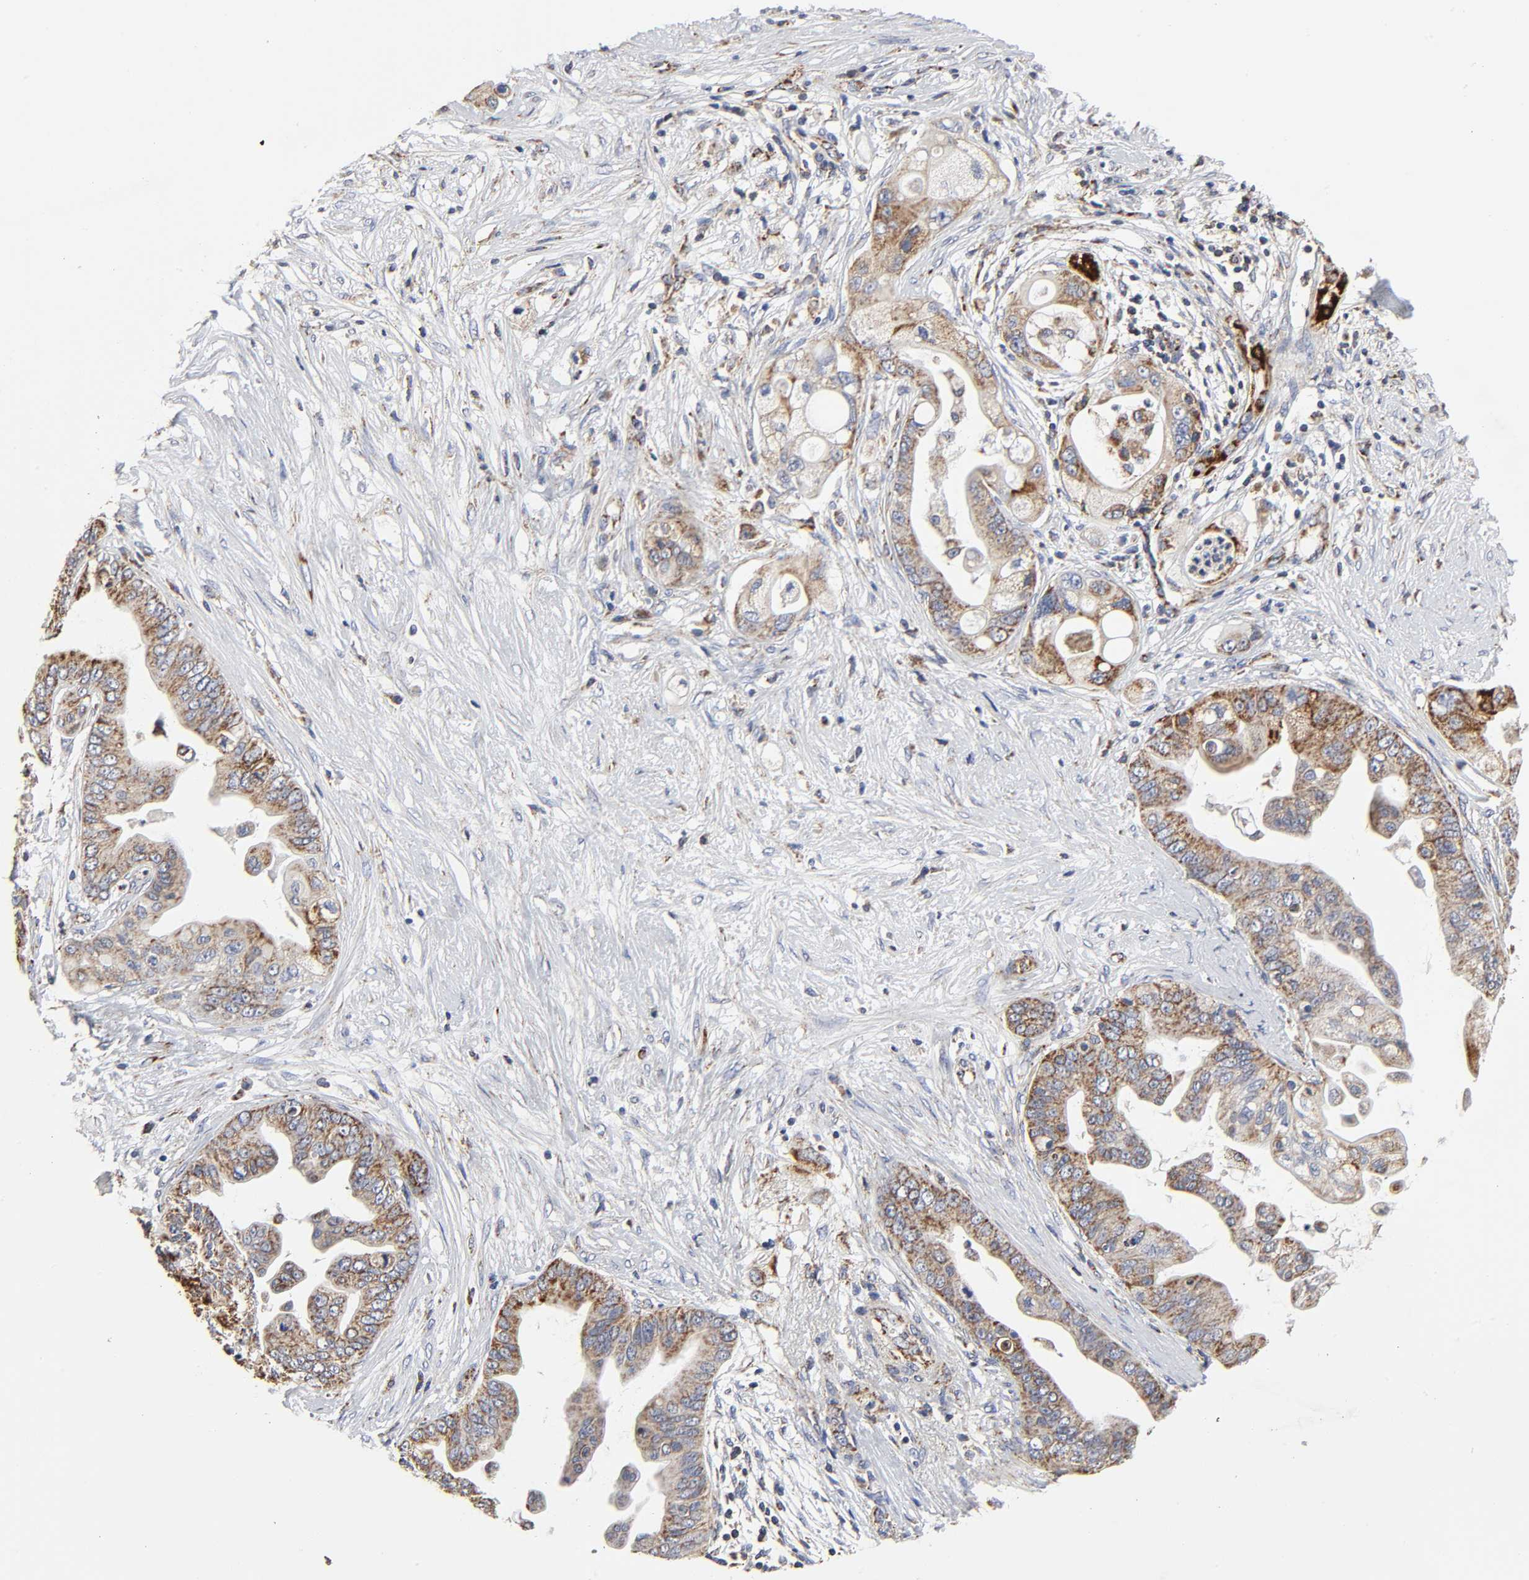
{"staining": {"intensity": "moderate", "quantity": ">75%", "location": "cytoplasmic/membranous"}, "tissue": "pancreatic cancer", "cell_type": "Tumor cells", "image_type": "cancer", "snomed": [{"axis": "morphology", "description": "Adenocarcinoma, NOS"}, {"axis": "topography", "description": "Pancreas"}], "caption": "Pancreatic cancer stained with DAB (3,3'-diaminobenzidine) immunohistochemistry (IHC) shows medium levels of moderate cytoplasmic/membranous expression in about >75% of tumor cells.", "gene": "COX6B1", "patient": {"sex": "female", "age": 75}}